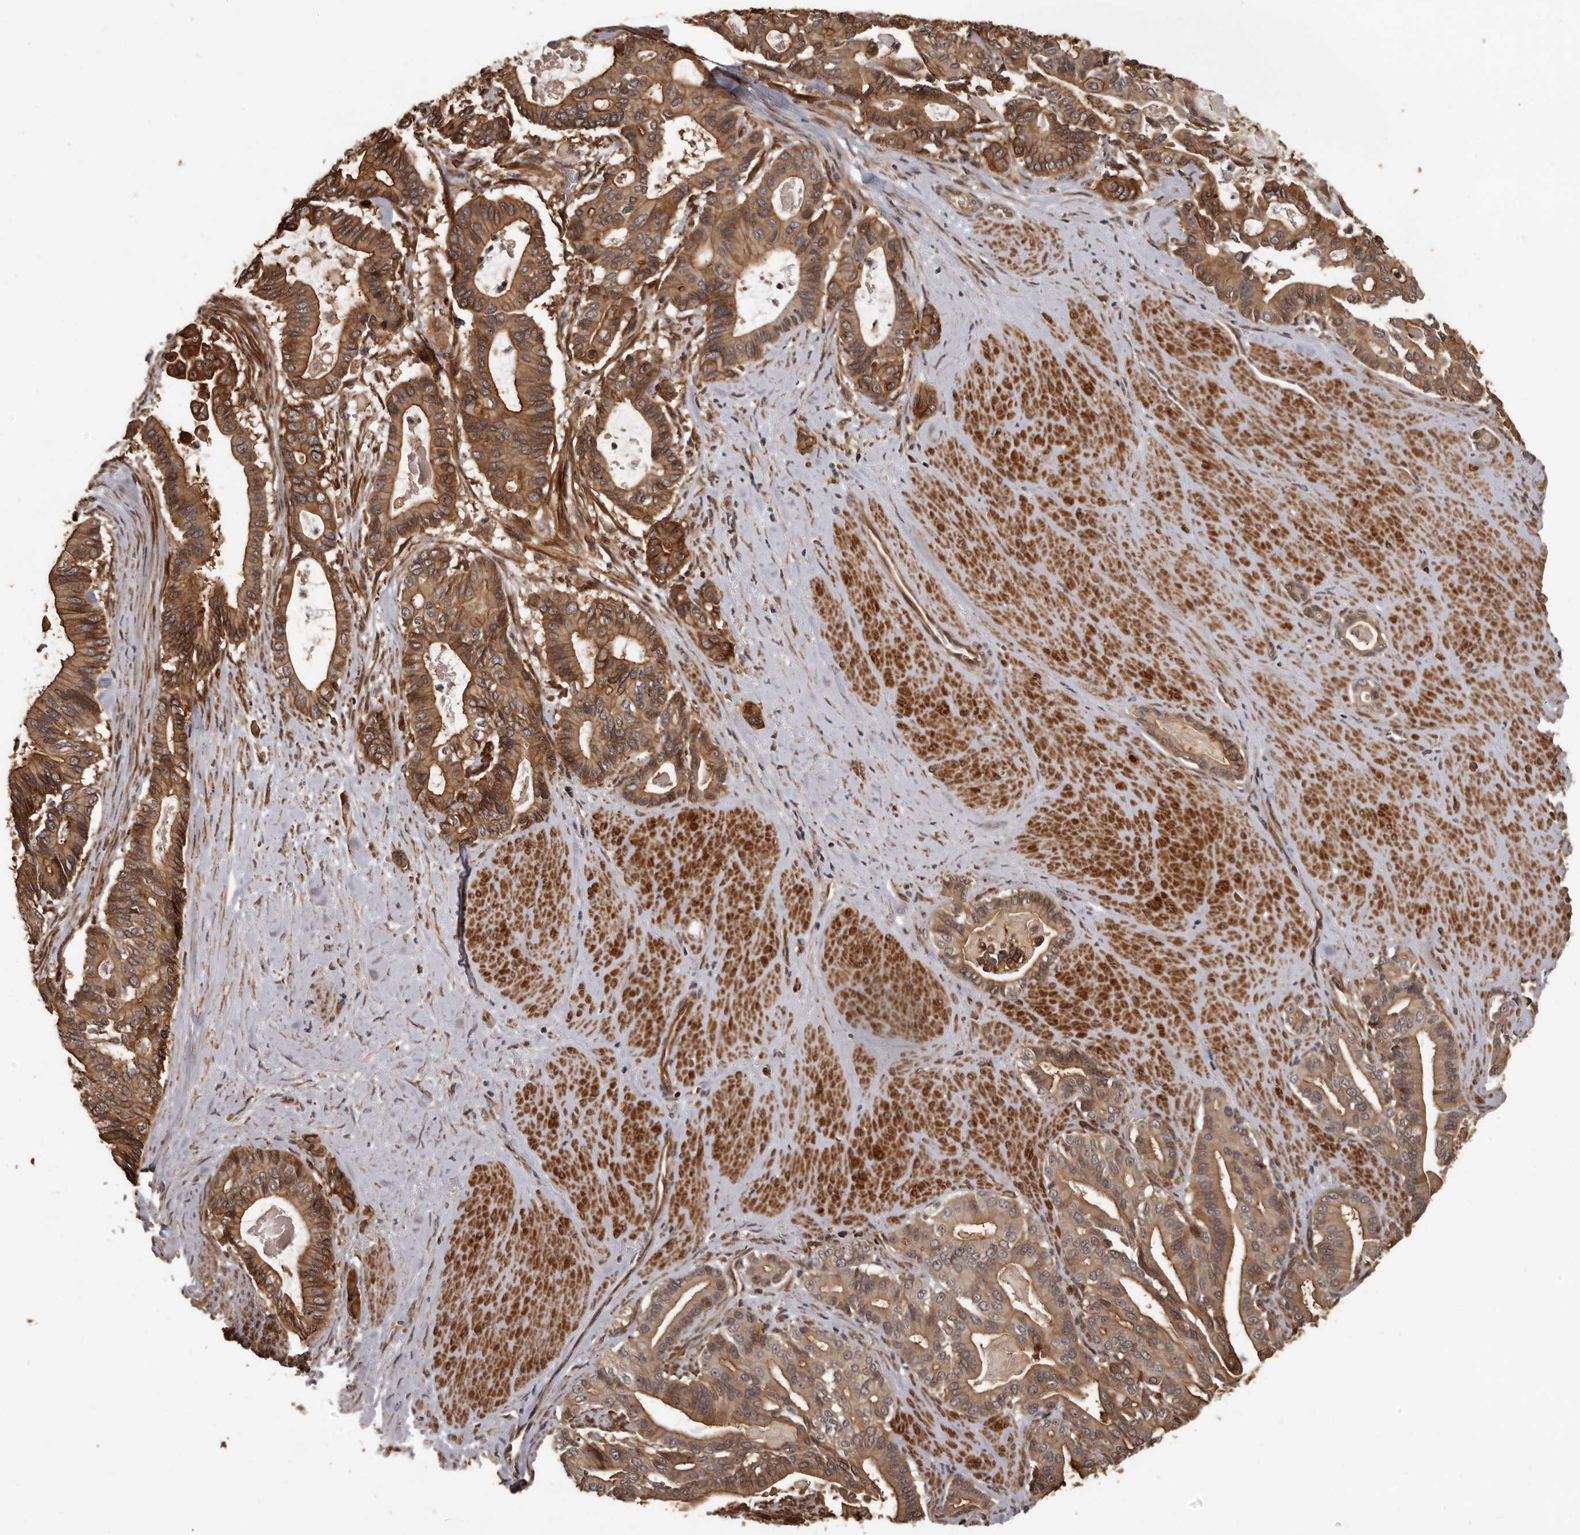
{"staining": {"intensity": "moderate", "quantity": ">75%", "location": "cytoplasmic/membranous"}, "tissue": "pancreatic cancer", "cell_type": "Tumor cells", "image_type": "cancer", "snomed": [{"axis": "morphology", "description": "Adenocarcinoma, NOS"}, {"axis": "topography", "description": "Pancreas"}], "caption": "Pancreatic cancer (adenocarcinoma) stained with a brown dye reveals moderate cytoplasmic/membranous positive staining in approximately >75% of tumor cells.", "gene": "SLITRK6", "patient": {"sex": "male", "age": 63}}